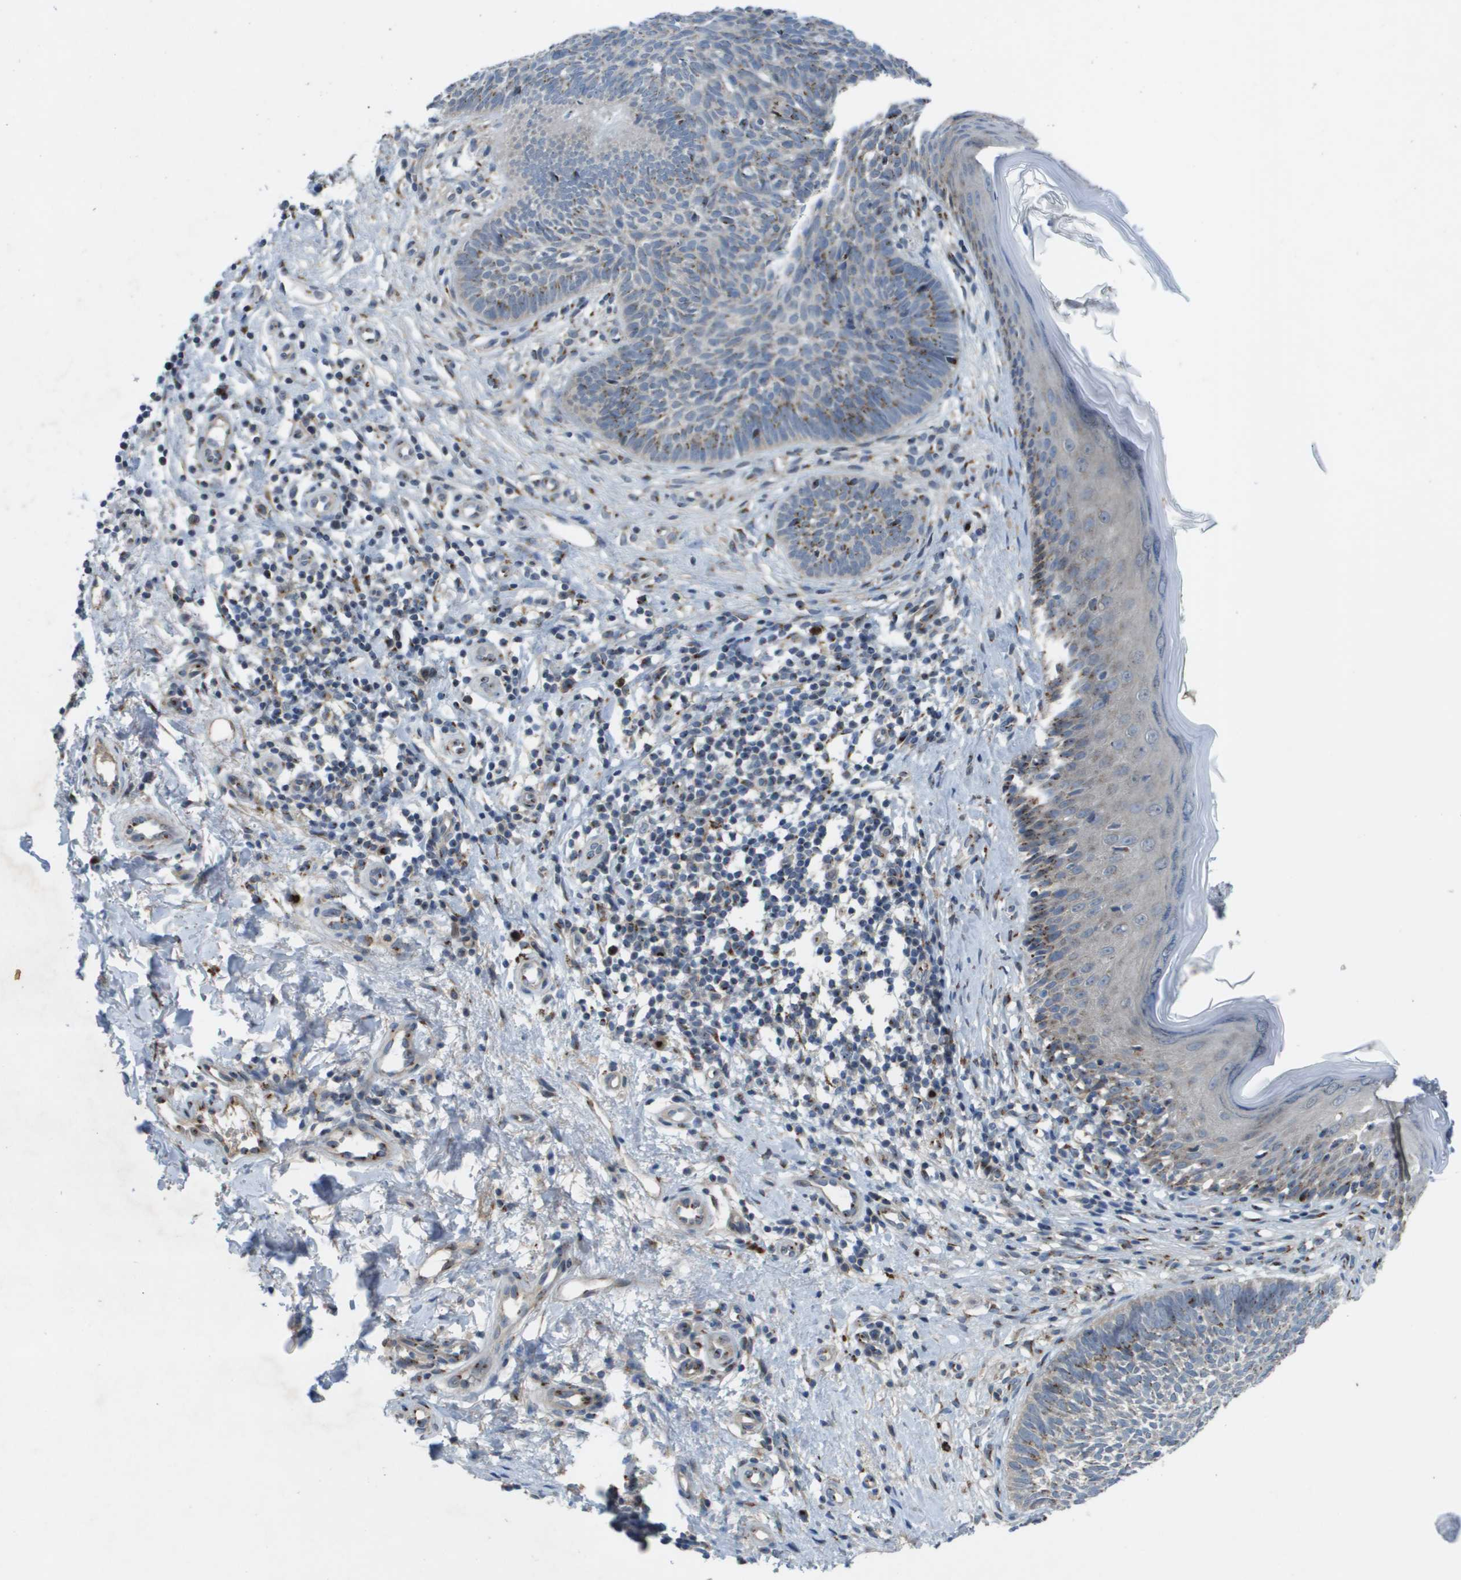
{"staining": {"intensity": "moderate", "quantity": "<25%", "location": "cytoplasmic/membranous"}, "tissue": "skin cancer", "cell_type": "Tumor cells", "image_type": "cancer", "snomed": [{"axis": "morphology", "description": "Basal cell carcinoma"}, {"axis": "topography", "description": "Skin"}], "caption": "Approximately <25% of tumor cells in human basal cell carcinoma (skin) demonstrate moderate cytoplasmic/membranous protein positivity as visualized by brown immunohistochemical staining.", "gene": "QSOX2", "patient": {"sex": "male", "age": 60}}